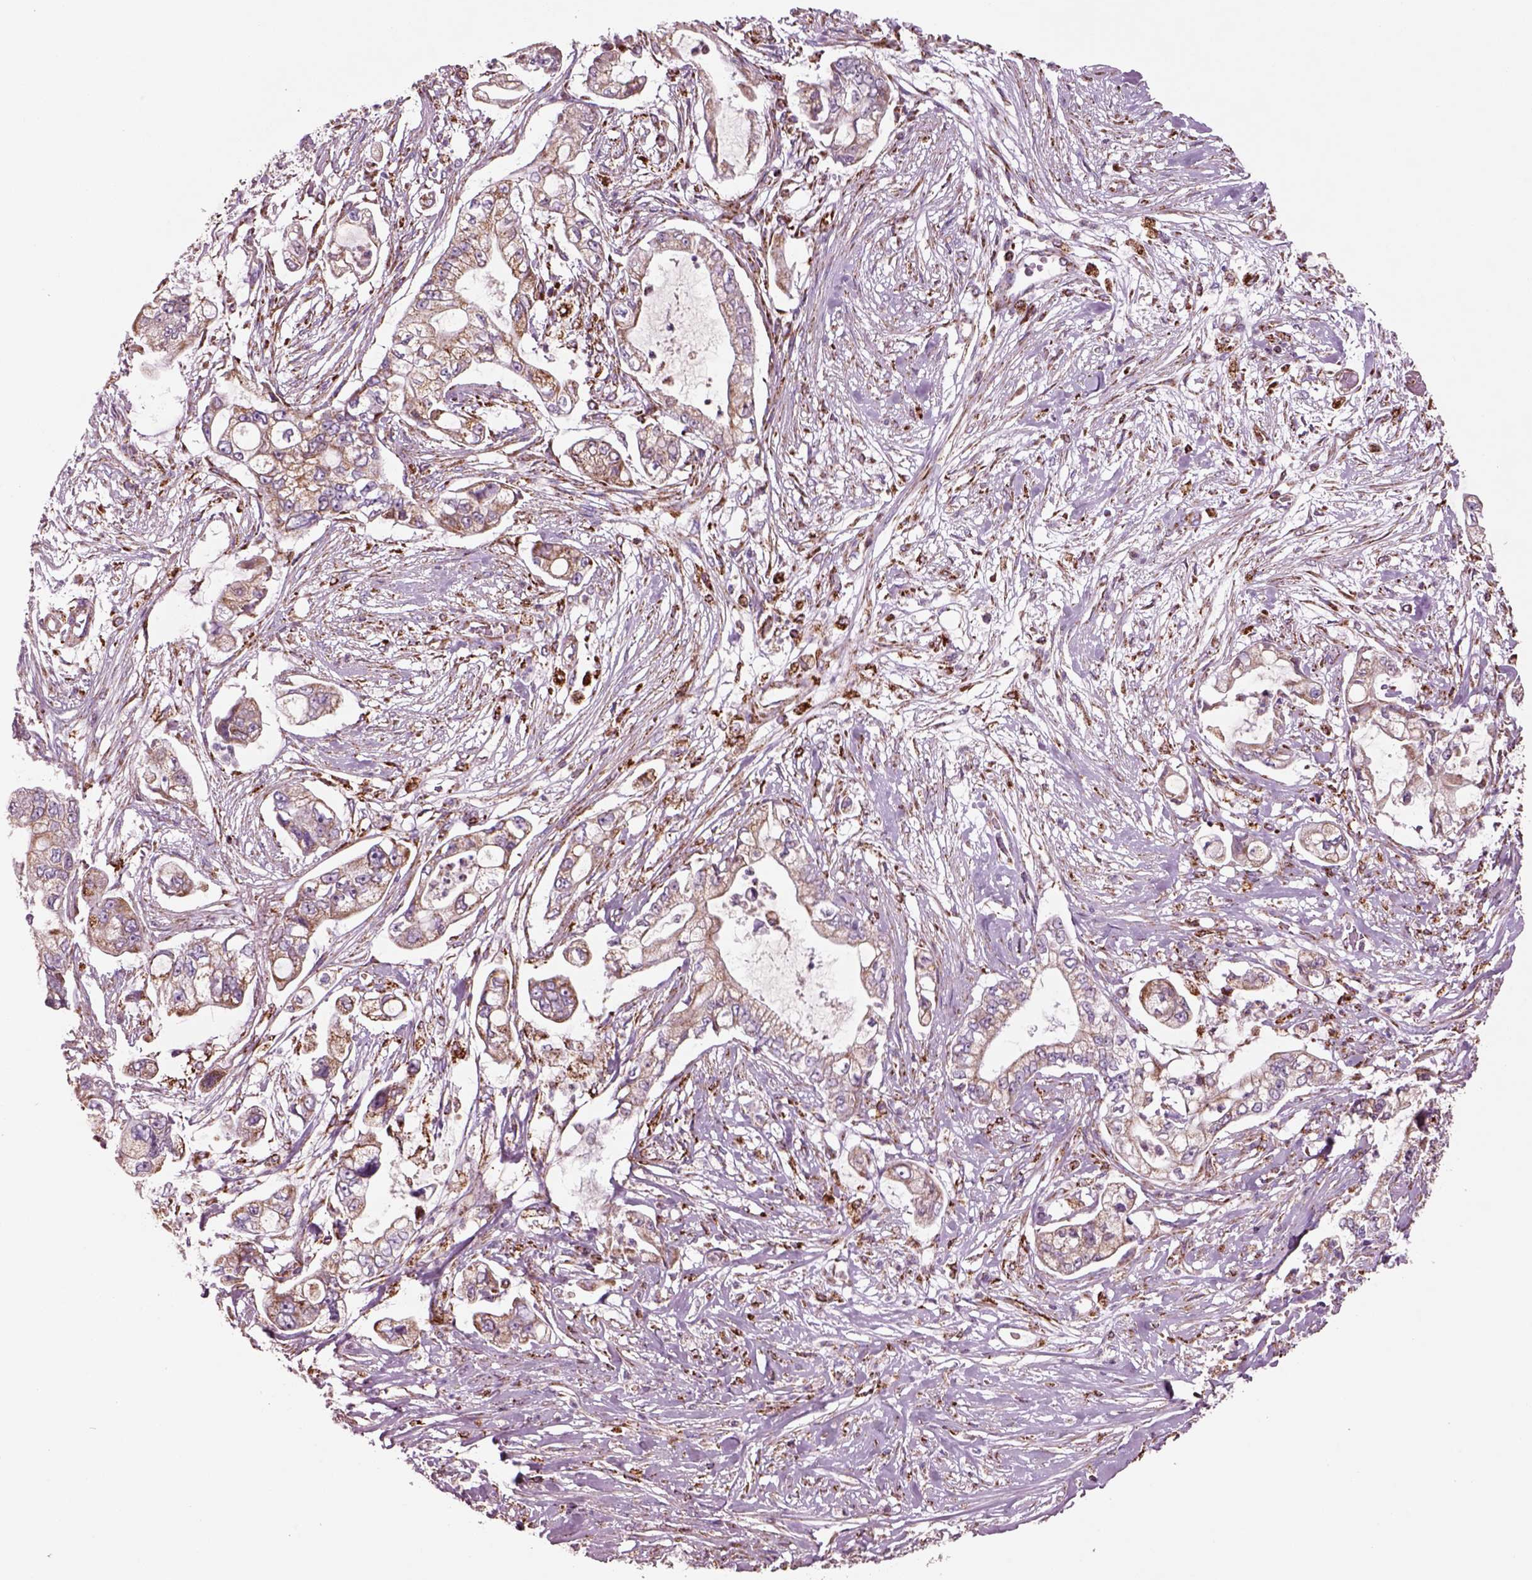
{"staining": {"intensity": "moderate", "quantity": ">75%", "location": "cytoplasmic/membranous"}, "tissue": "pancreatic cancer", "cell_type": "Tumor cells", "image_type": "cancer", "snomed": [{"axis": "morphology", "description": "Adenocarcinoma, NOS"}, {"axis": "topography", "description": "Pancreas"}], "caption": "Human adenocarcinoma (pancreatic) stained with a brown dye demonstrates moderate cytoplasmic/membranous positive positivity in about >75% of tumor cells.", "gene": "SLC25A24", "patient": {"sex": "female", "age": 69}}